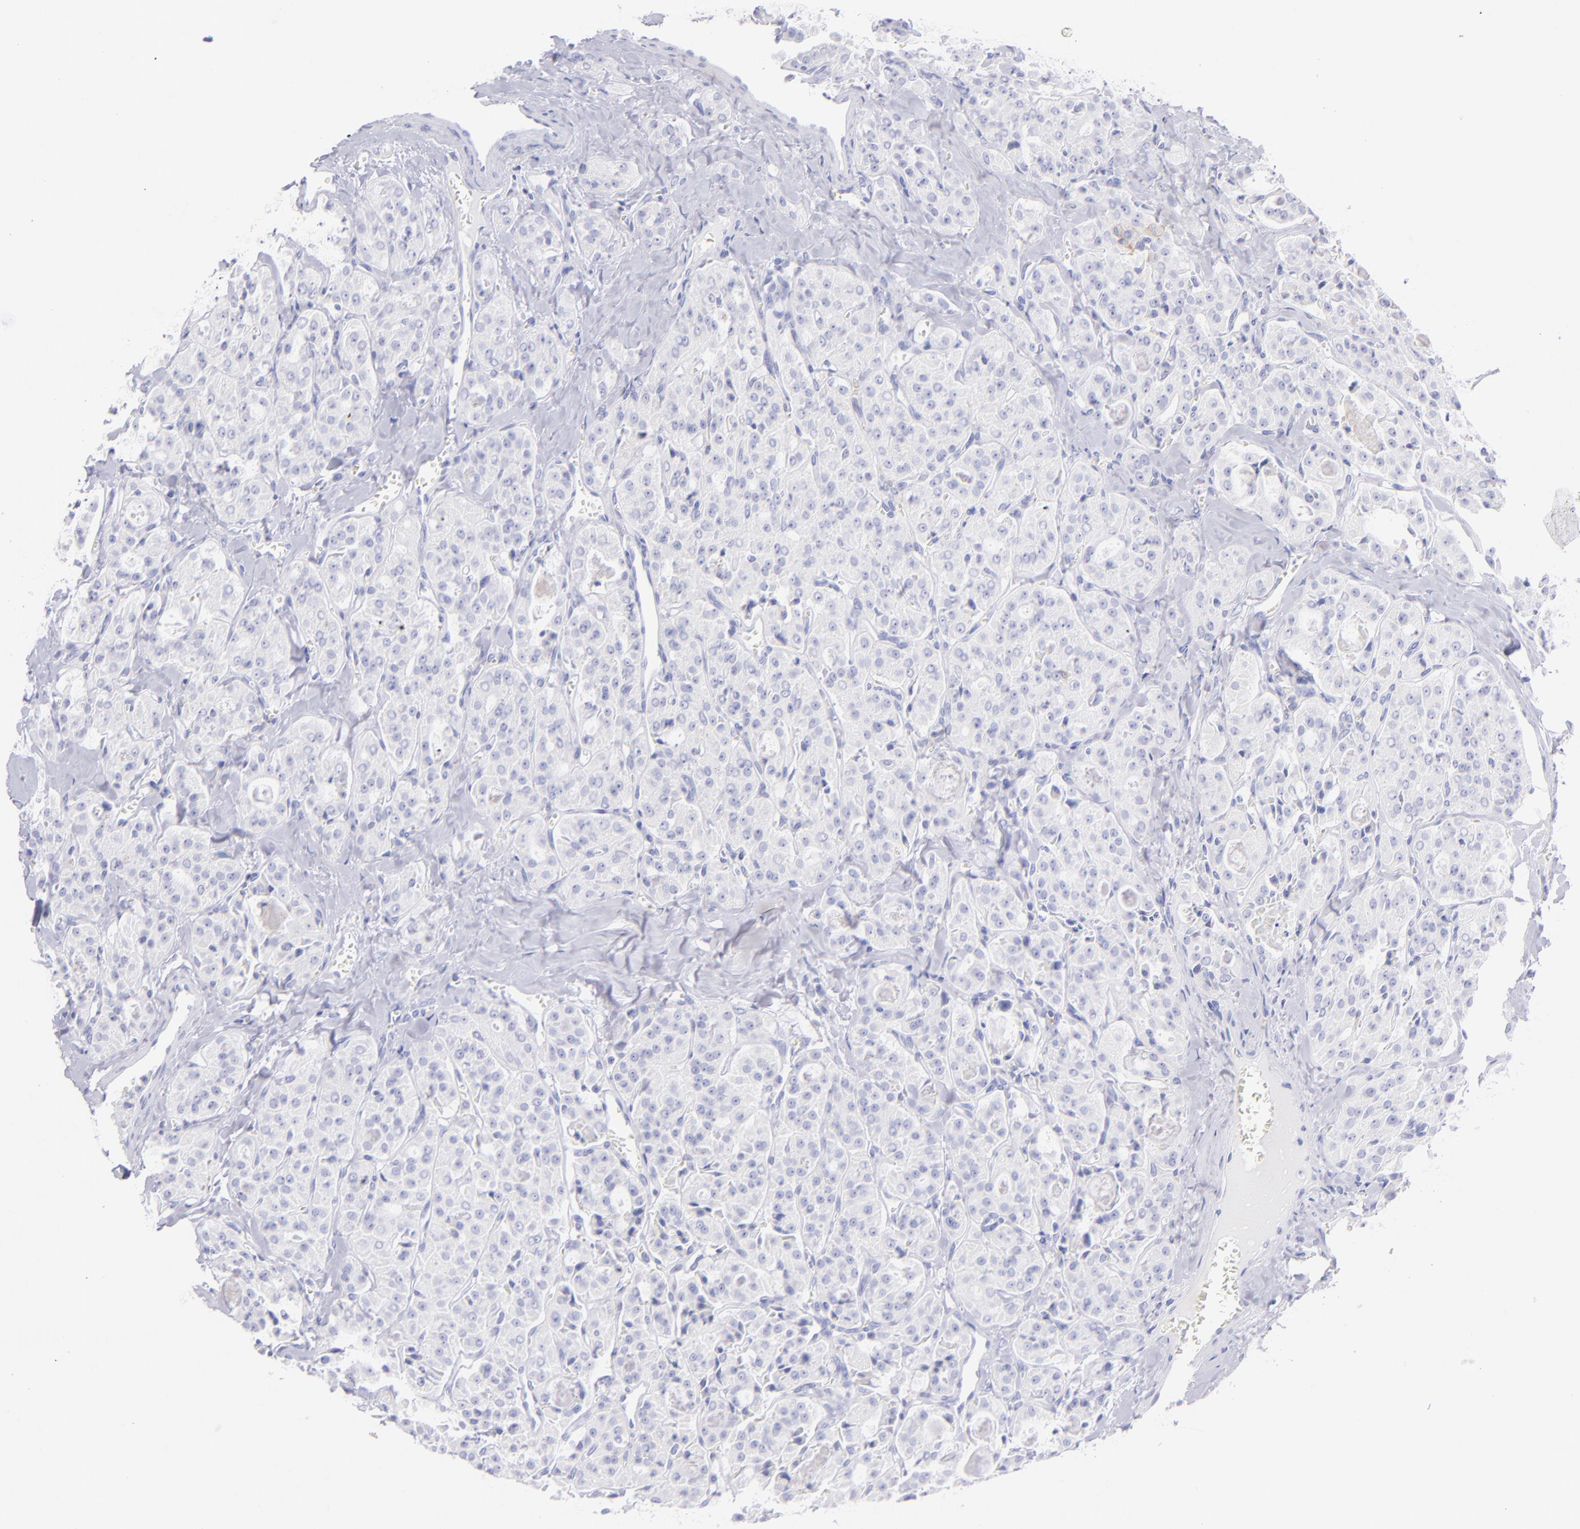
{"staining": {"intensity": "negative", "quantity": "none", "location": "none"}, "tissue": "thyroid cancer", "cell_type": "Tumor cells", "image_type": "cancer", "snomed": [{"axis": "morphology", "description": "Carcinoma, NOS"}, {"axis": "topography", "description": "Thyroid gland"}], "caption": "Protein analysis of carcinoma (thyroid) reveals no significant positivity in tumor cells.", "gene": "CD72", "patient": {"sex": "male", "age": 76}}